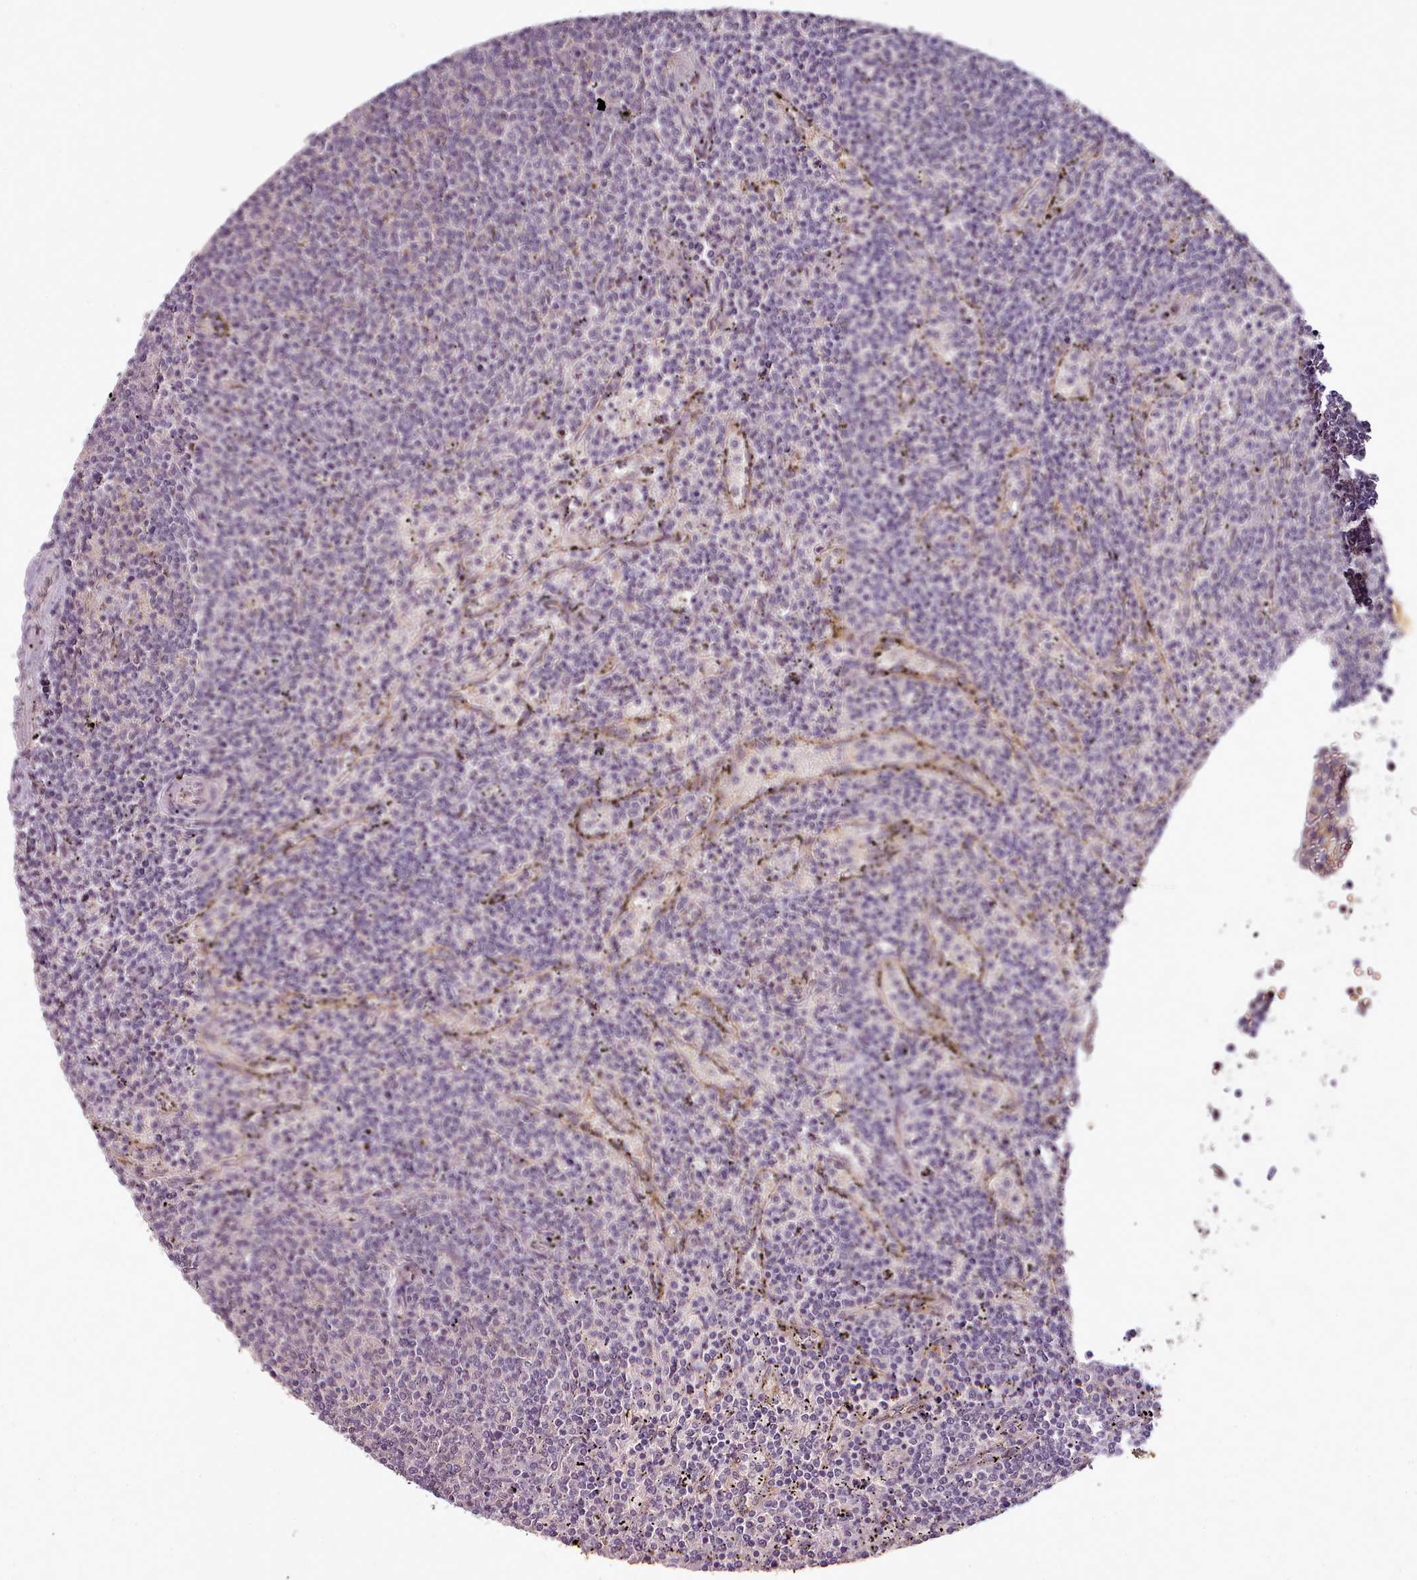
{"staining": {"intensity": "negative", "quantity": "none", "location": "none"}, "tissue": "lymphoma", "cell_type": "Tumor cells", "image_type": "cancer", "snomed": [{"axis": "morphology", "description": "Malignant lymphoma, non-Hodgkin's type, Low grade"}, {"axis": "topography", "description": "Spleen"}], "caption": "Lymphoma was stained to show a protein in brown. There is no significant positivity in tumor cells. (DAB immunohistochemistry, high magnification).", "gene": "C1QTNF5", "patient": {"sex": "female", "age": 50}}